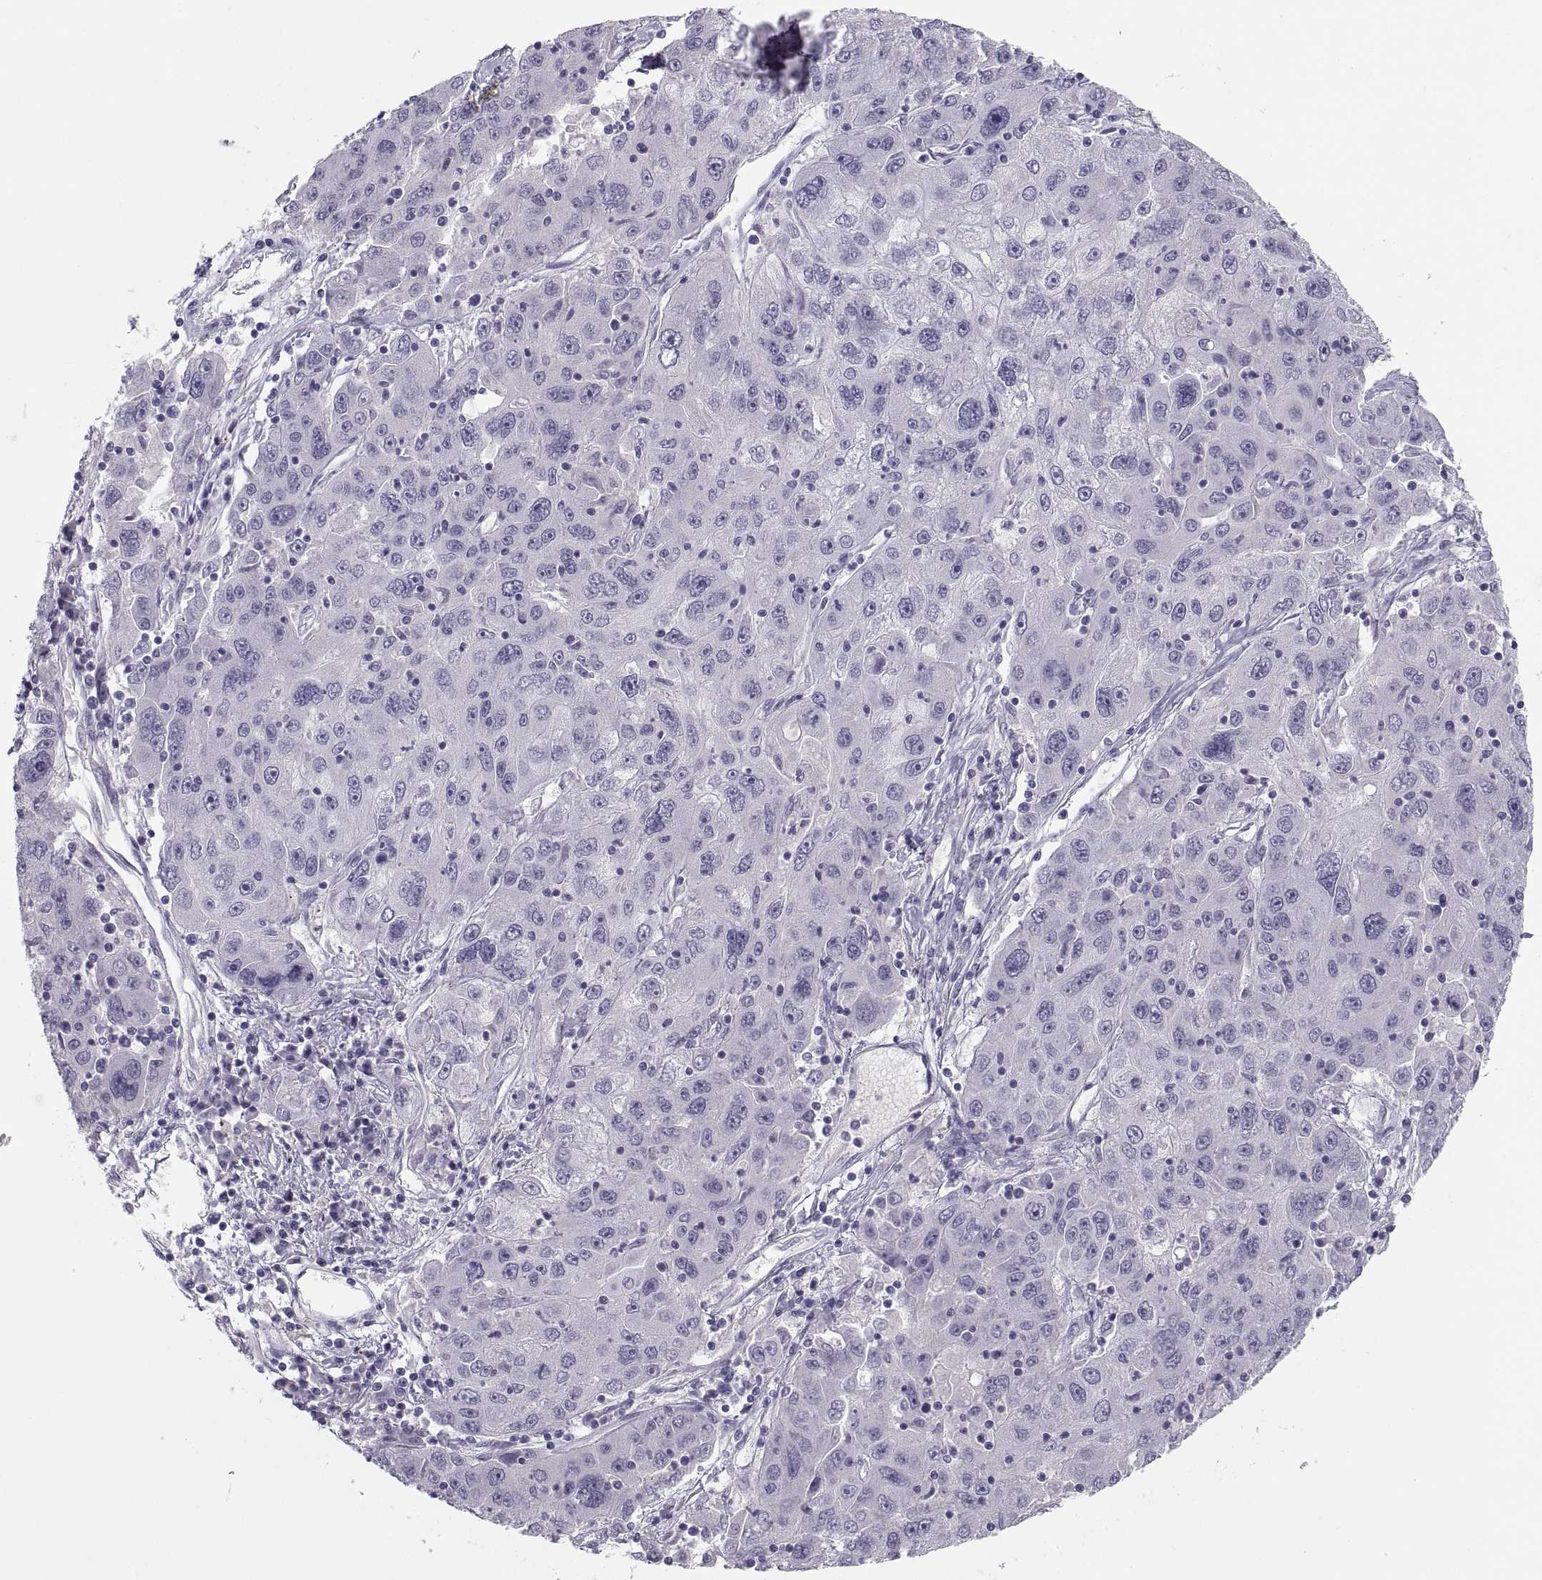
{"staining": {"intensity": "negative", "quantity": "none", "location": "none"}, "tissue": "stomach cancer", "cell_type": "Tumor cells", "image_type": "cancer", "snomed": [{"axis": "morphology", "description": "Adenocarcinoma, NOS"}, {"axis": "topography", "description": "Stomach"}], "caption": "Adenocarcinoma (stomach) was stained to show a protein in brown. There is no significant expression in tumor cells.", "gene": "MAGEB2", "patient": {"sex": "male", "age": 56}}